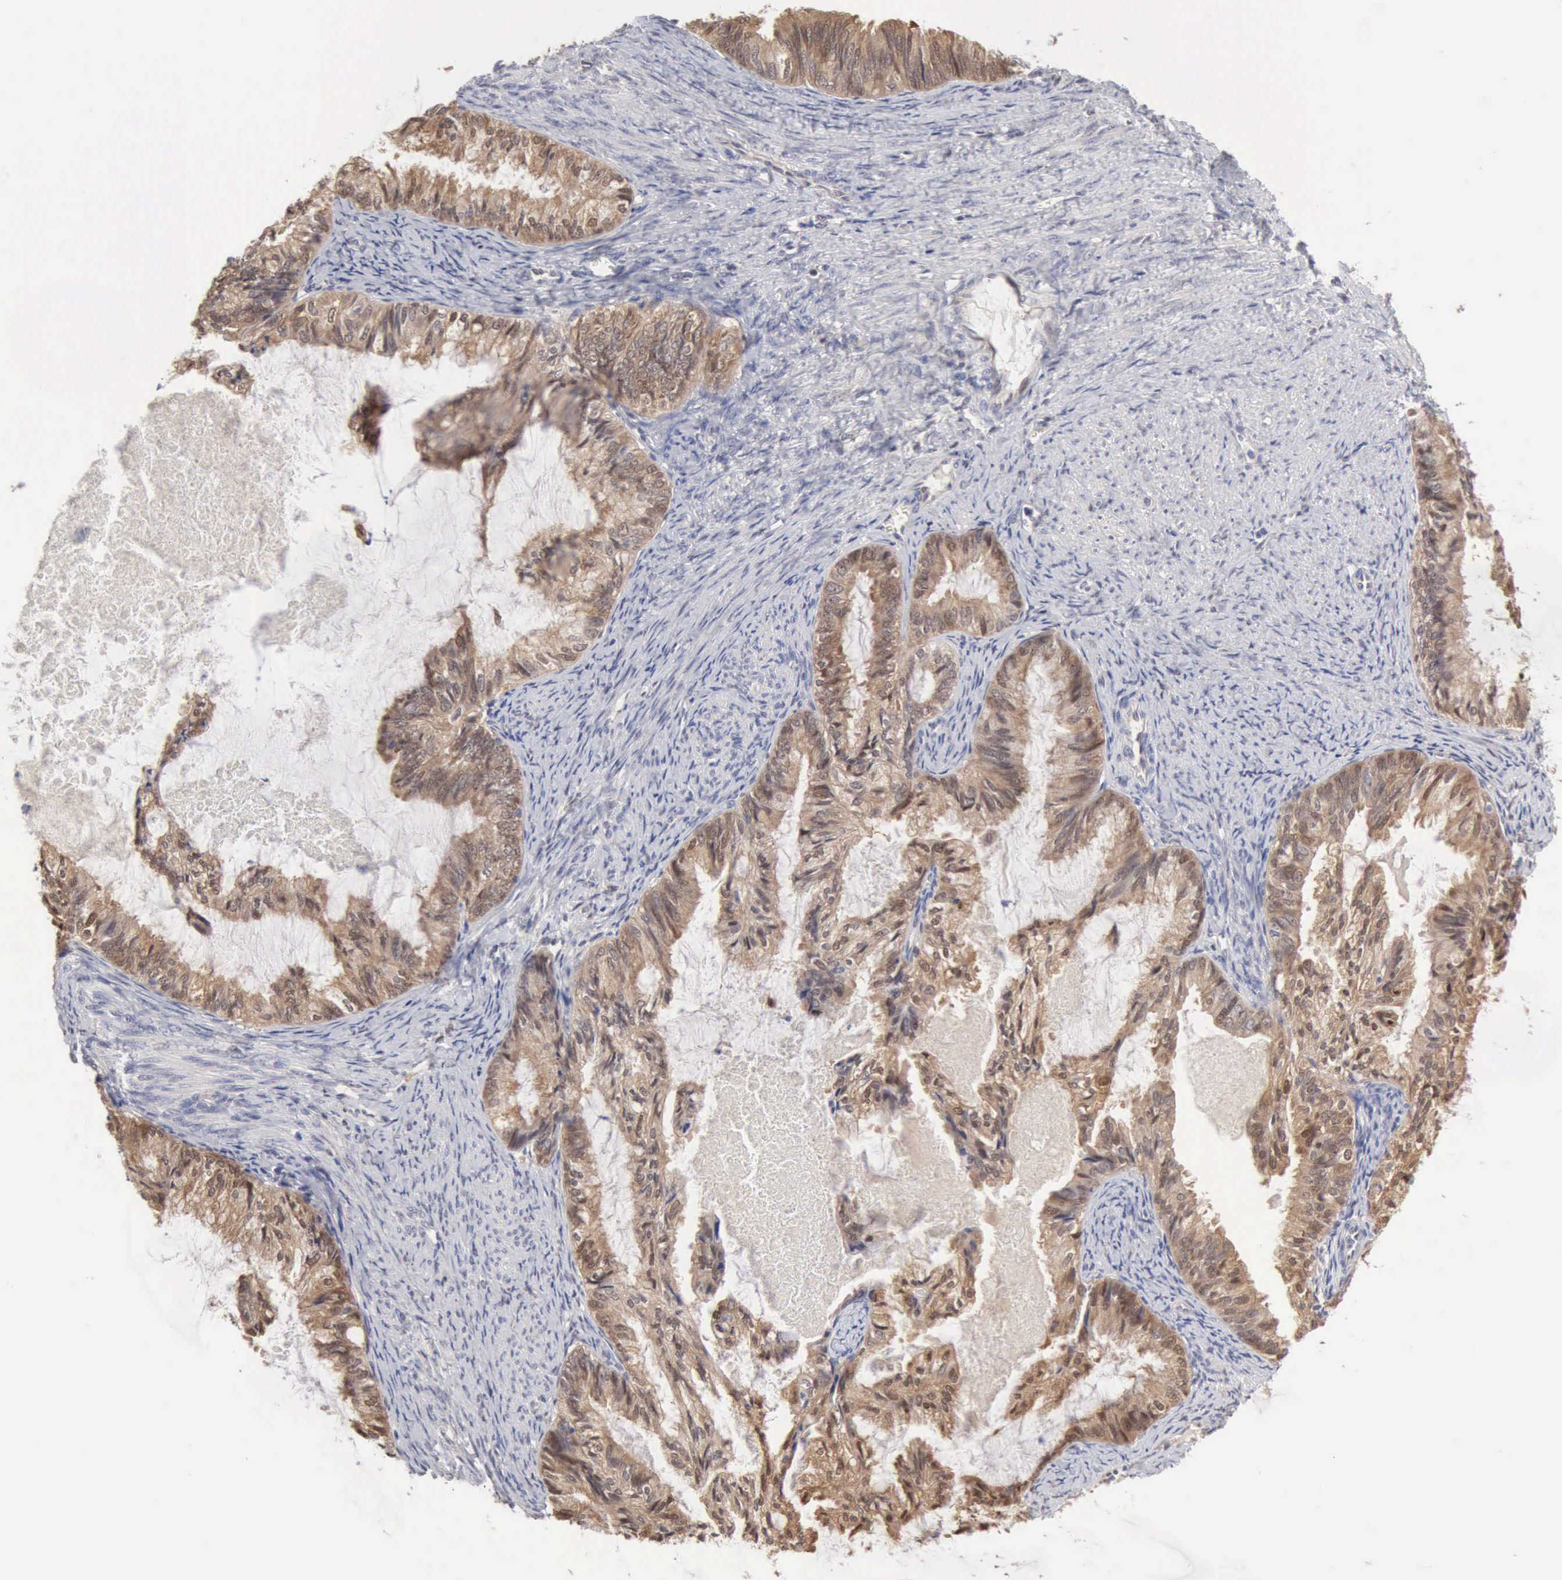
{"staining": {"intensity": "moderate", "quantity": ">75%", "location": "cytoplasmic/membranous,nuclear"}, "tissue": "endometrial cancer", "cell_type": "Tumor cells", "image_type": "cancer", "snomed": [{"axis": "morphology", "description": "Adenocarcinoma, NOS"}, {"axis": "topography", "description": "Endometrium"}], "caption": "Tumor cells exhibit medium levels of moderate cytoplasmic/membranous and nuclear positivity in about >75% of cells in endometrial cancer (adenocarcinoma).", "gene": "PTGR2", "patient": {"sex": "female", "age": 86}}